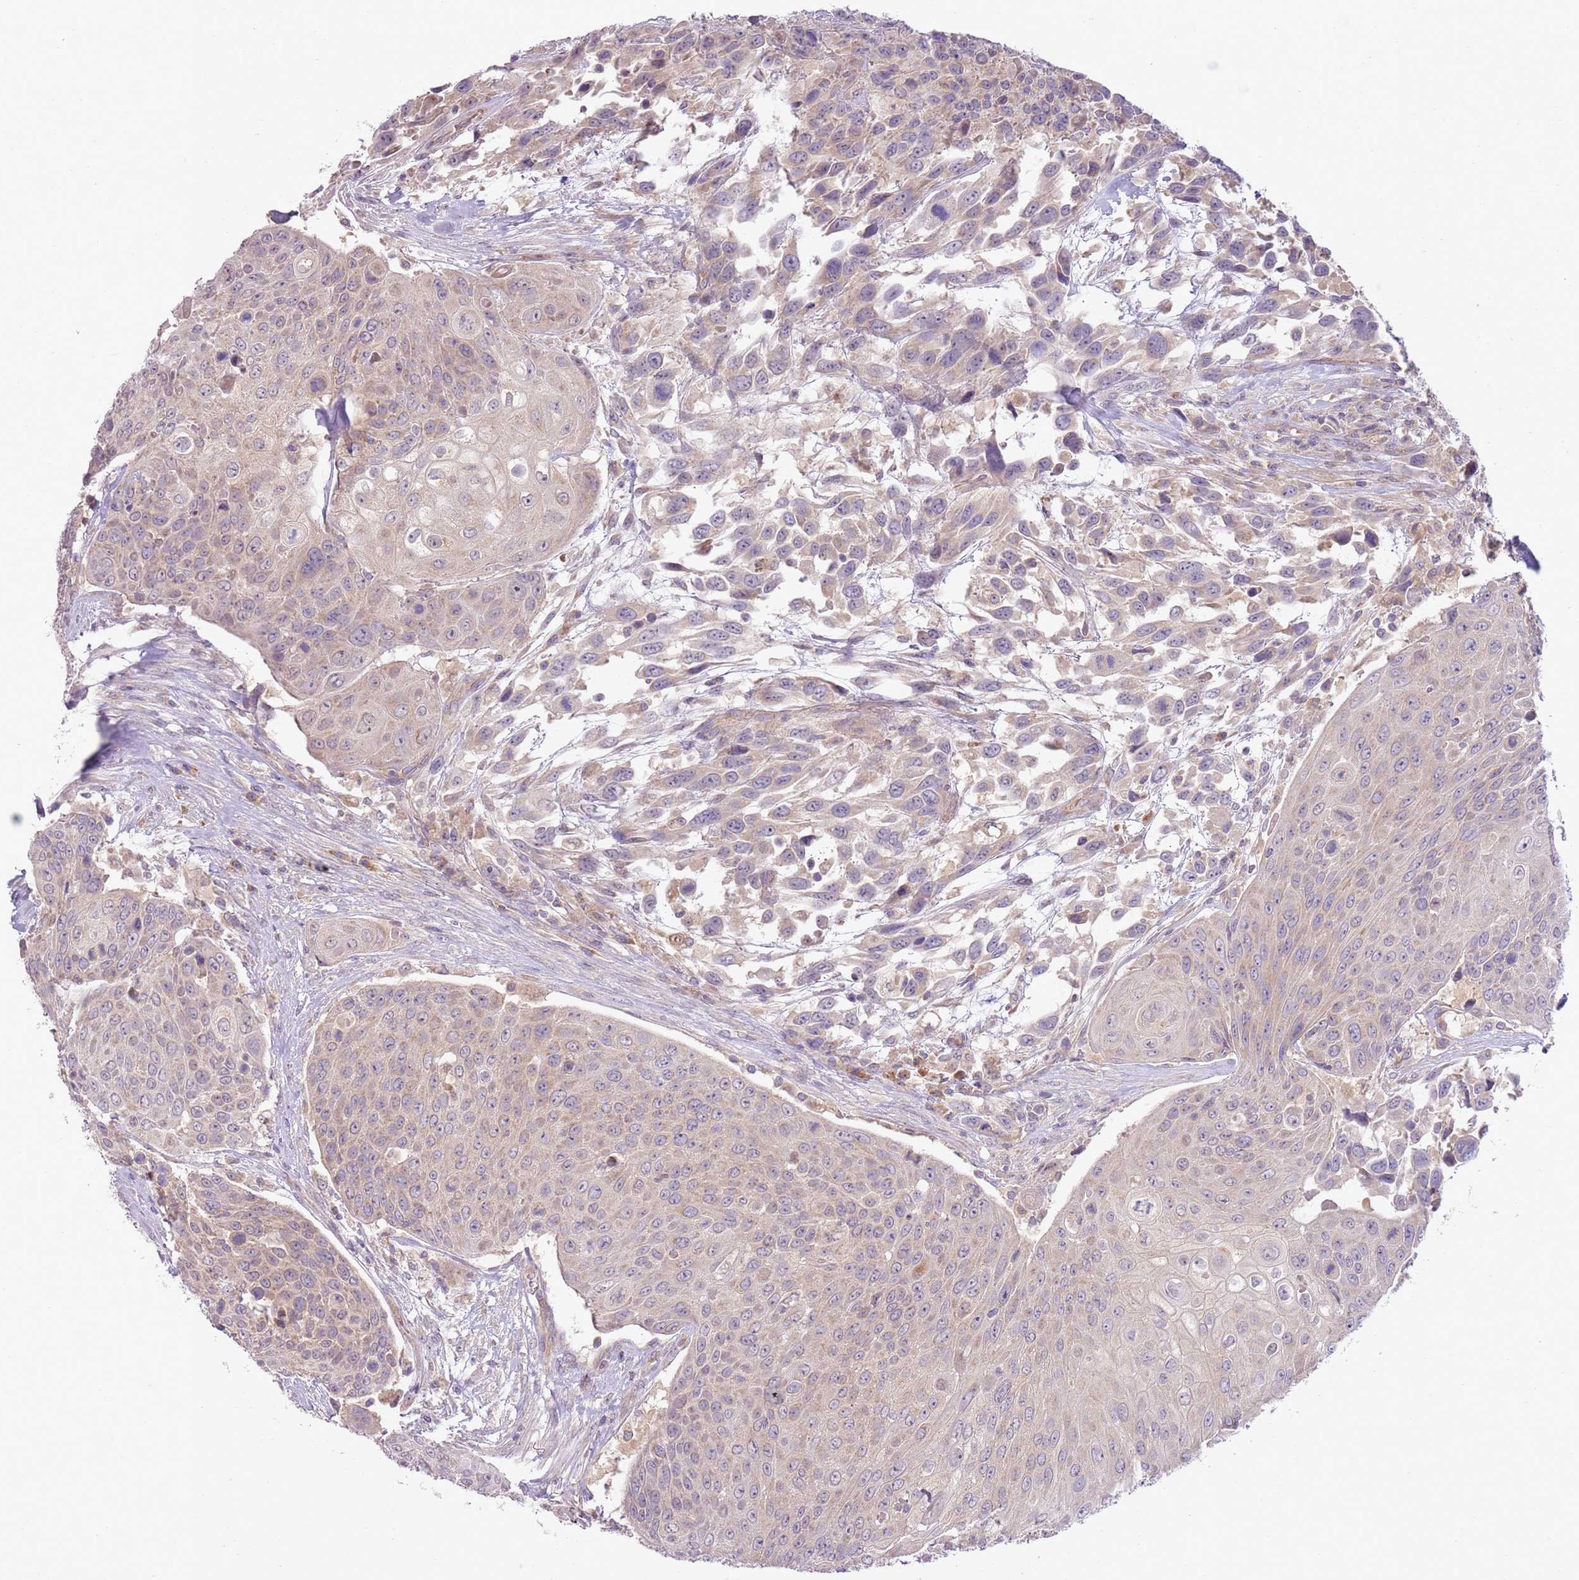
{"staining": {"intensity": "weak", "quantity": "<25%", "location": "cytoplasmic/membranous"}, "tissue": "urothelial cancer", "cell_type": "Tumor cells", "image_type": "cancer", "snomed": [{"axis": "morphology", "description": "Urothelial carcinoma, High grade"}, {"axis": "topography", "description": "Urinary bladder"}], "caption": "Tumor cells are negative for protein expression in human urothelial cancer.", "gene": "SKOR2", "patient": {"sex": "female", "age": 70}}